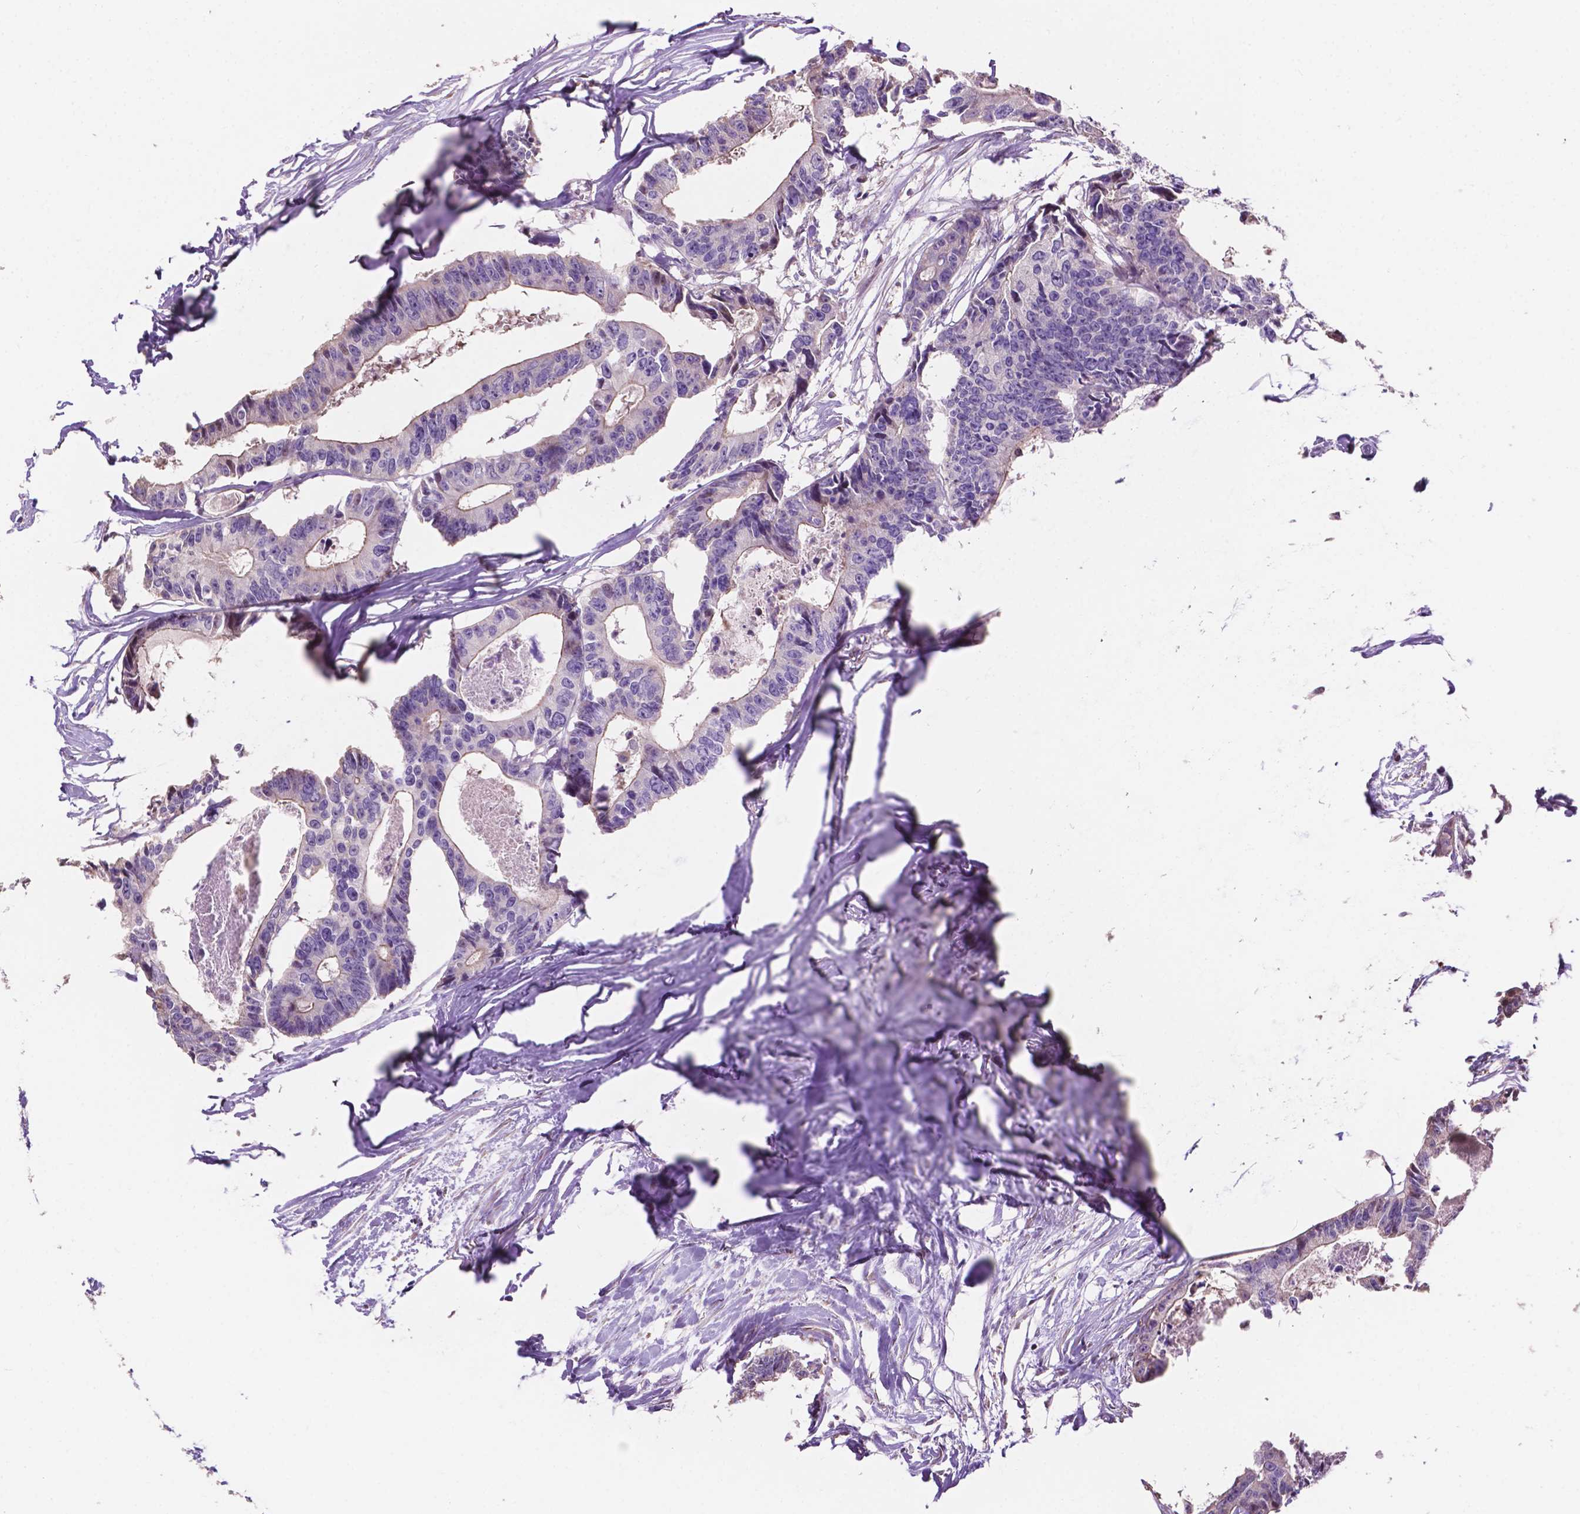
{"staining": {"intensity": "negative", "quantity": "none", "location": "none"}, "tissue": "colorectal cancer", "cell_type": "Tumor cells", "image_type": "cancer", "snomed": [{"axis": "morphology", "description": "Adenocarcinoma, NOS"}, {"axis": "topography", "description": "Rectum"}], "caption": "A histopathology image of colorectal cancer (adenocarcinoma) stained for a protein displays no brown staining in tumor cells. The staining is performed using DAB brown chromogen with nuclei counter-stained in using hematoxylin.", "gene": "CLDN17", "patient": {"sex": "male", "age": 57}}